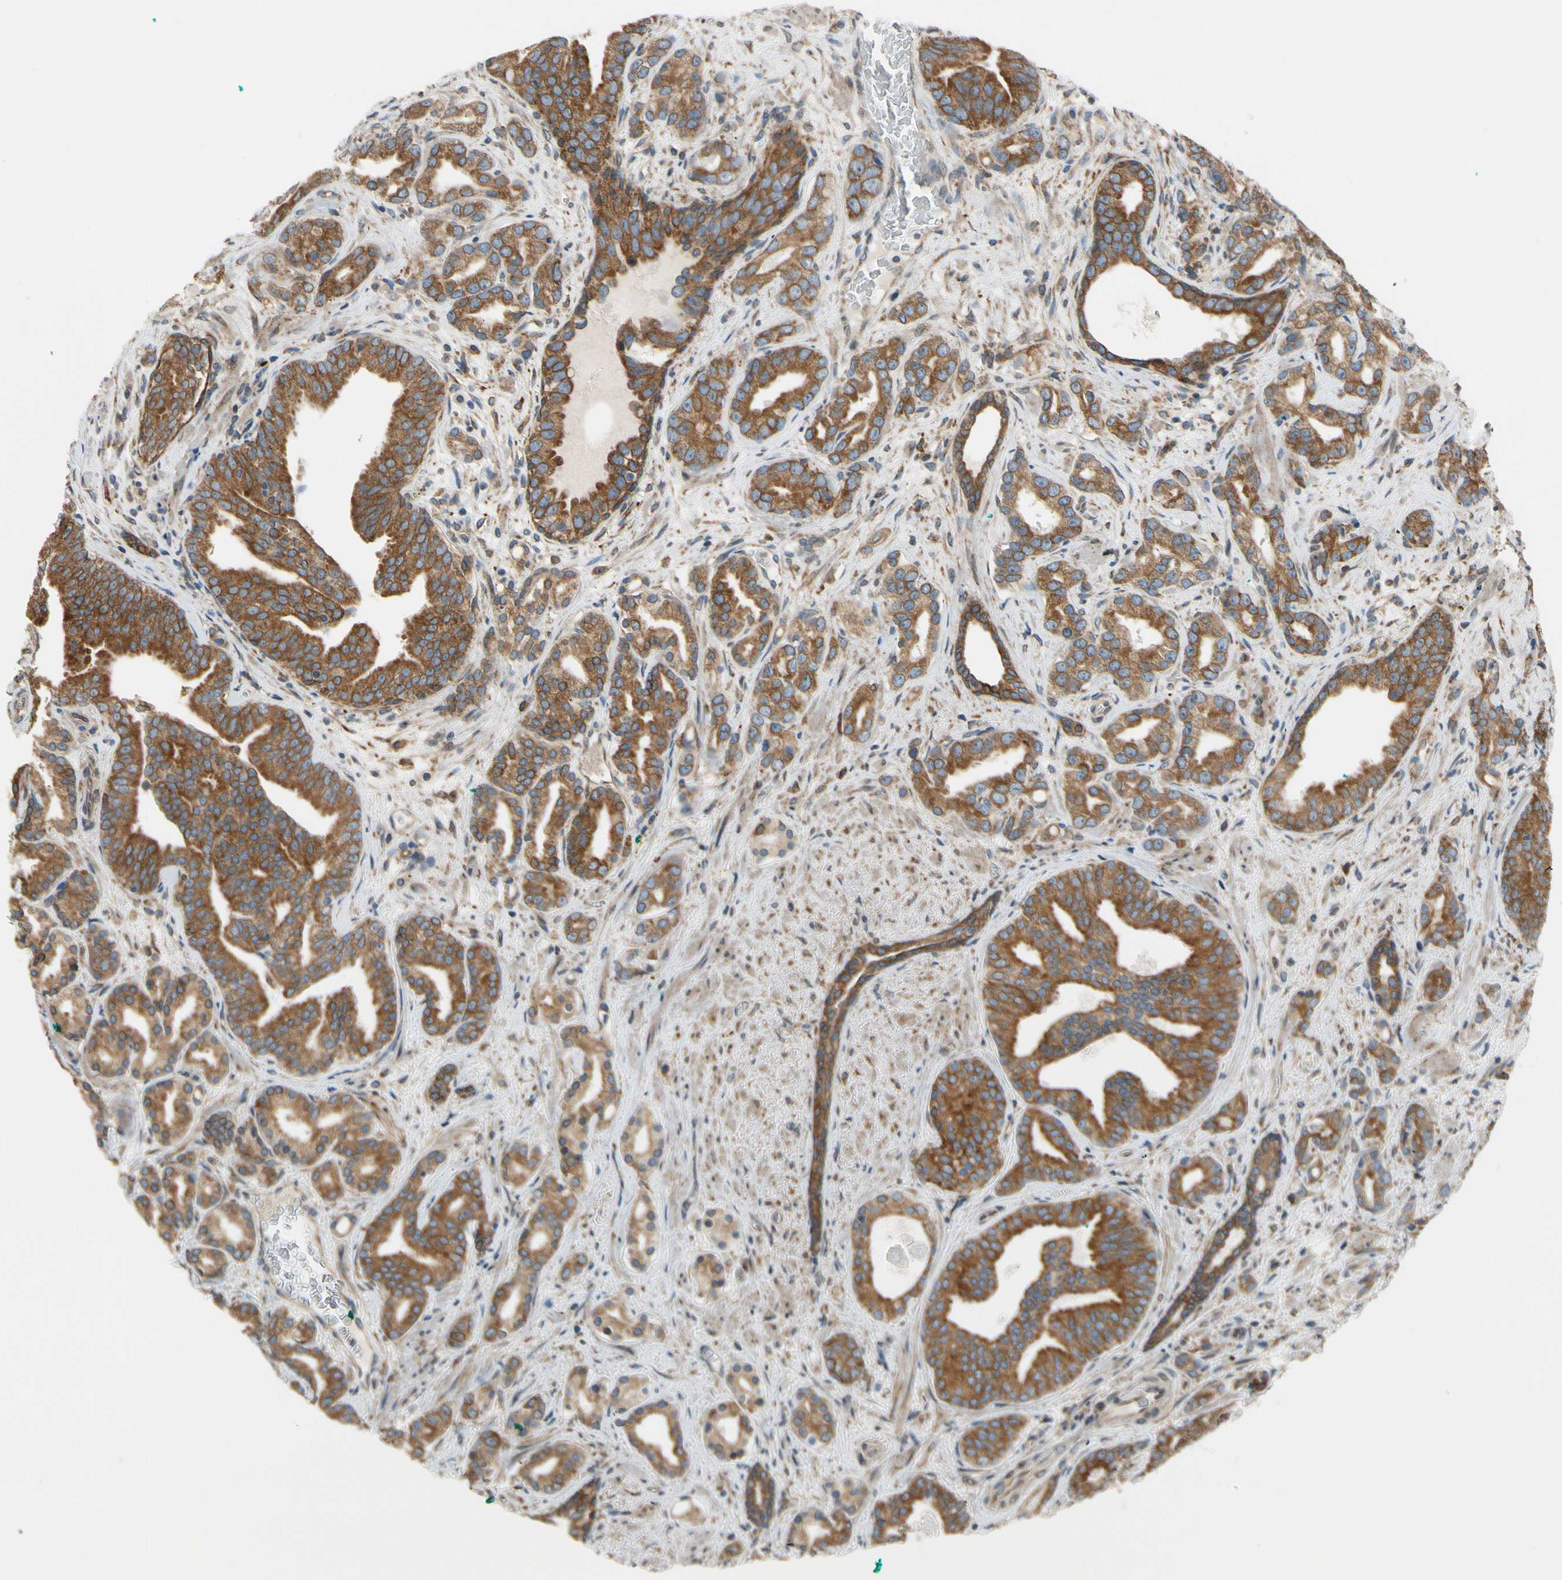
{"staining": {"intensity": "moderate", "quantity": ">75%", "location": "cytoplasmic/membranous"}, "tissue": "prostate cancer", "cell_type": "Tumor cells", "image_type": "cancer", "snomed": [{"axis": "morphology", "description": "Adenocarcinoma, Low grade"}, {"axis": "topography", "description": "Prostate"}], "caption": "This micrograph exhibits immunohistochemistry staining of prostate cancer (adenocarcinoma (low-grade)), with medium moderate cytoplasmic/membranous expression in about >75% of tumor cells.", "gene": "CLCC1", "patient": {"sex": "male", "age": 63}}